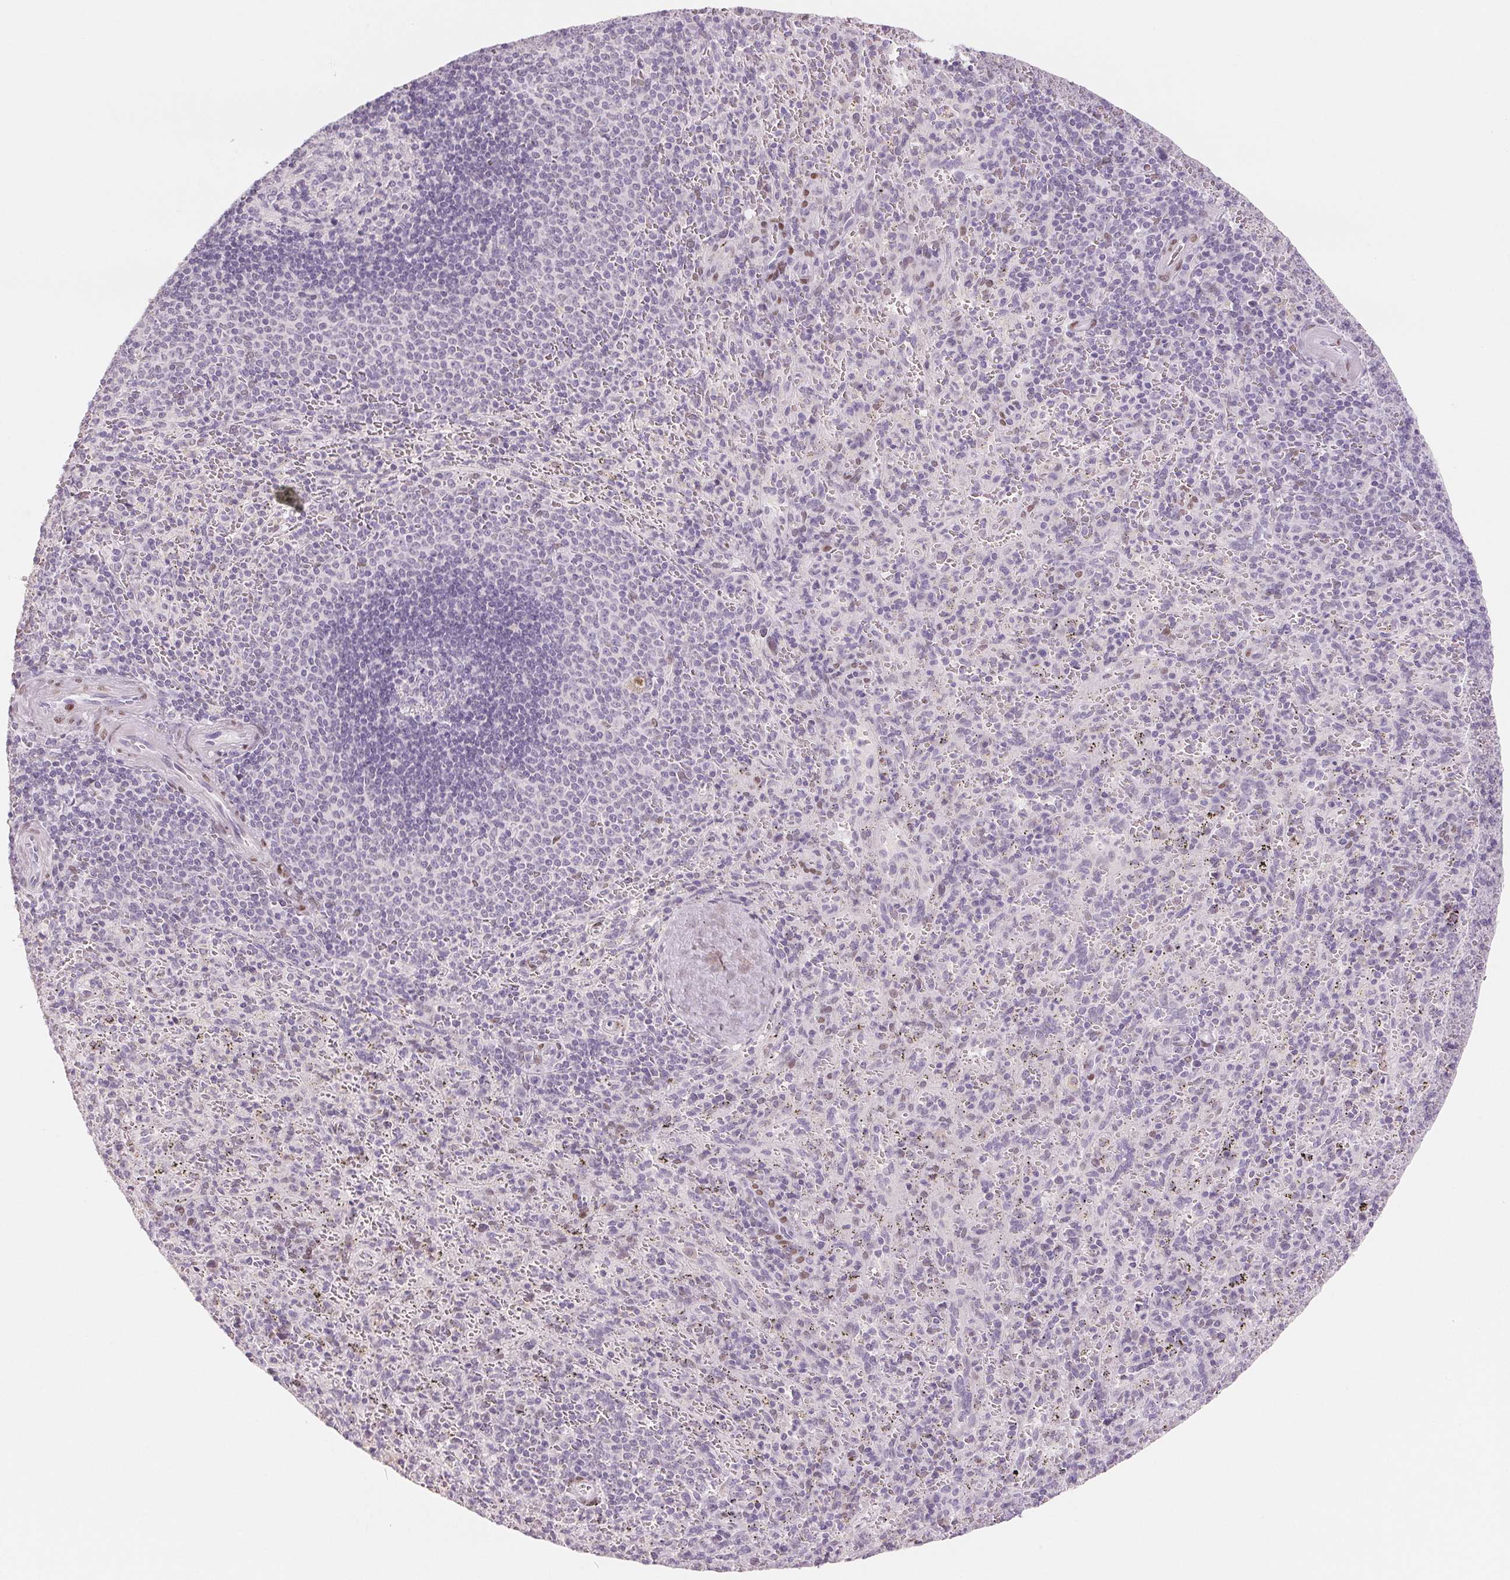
{"staining": {"intensity": "negative", "quantity": "none", "location": "none"}, "tissue": "spleen", "cell_type": "Cells in red pulp", "image_type": "normal", "snomed": [{"axis": "morphology", "description": "Normal tissue, NOS"}, {"axis": "topography", "description": "Spleen"}], "caption": "Cells in red pulp are negative for brown protein staining in benign spleen. (DAB IHC visualized using brightfield microscopy, high magnification).", "gene": "SMARCD3", "patient": {"sex": "male", "age": 57}}